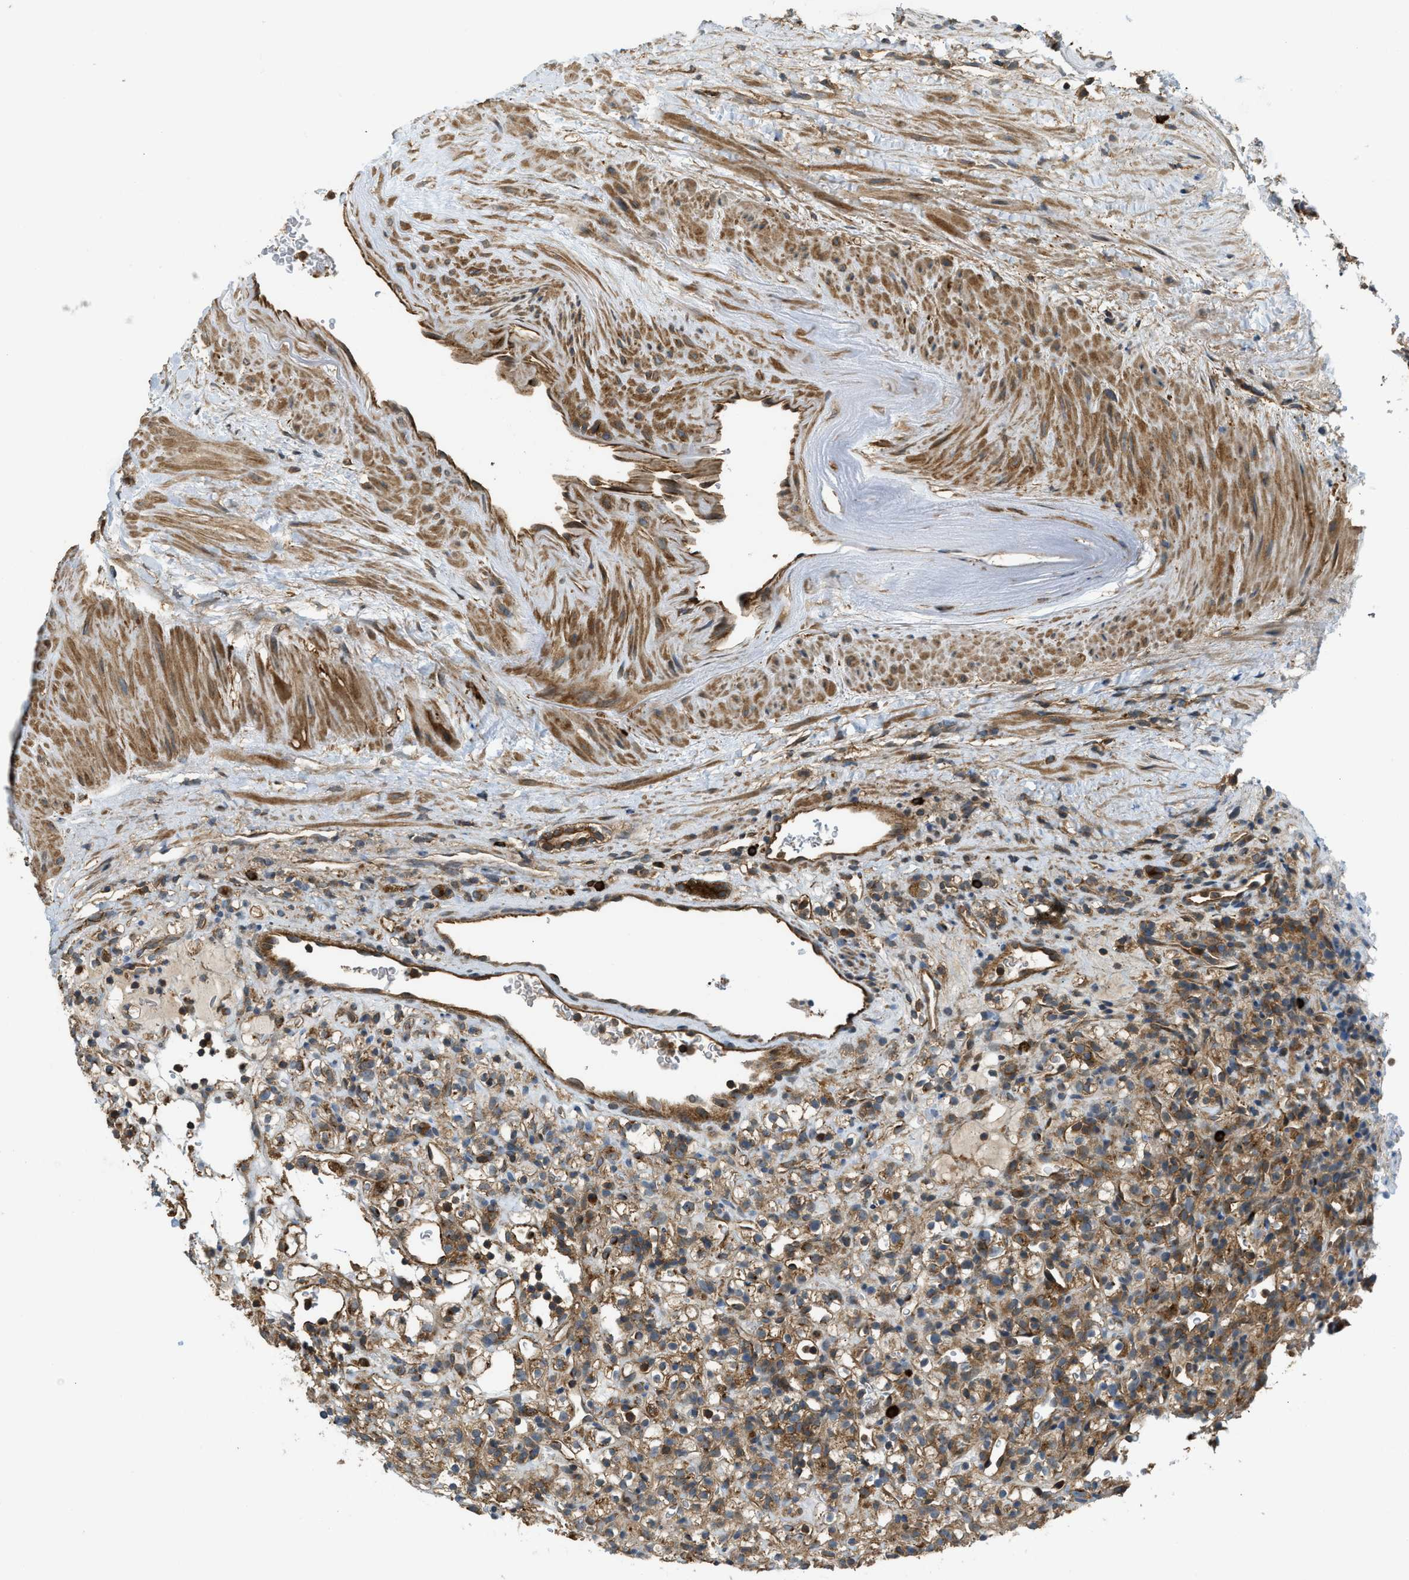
{"staining": {"intensity": "moderate", "quantity": ">75%", "location": "cytoplasmic/membranous"}, "tissue": "renal cancer", "cell_type": "Tumor cells", "image_type": "cancer", "snomed": [{"axis": "morphology", "description": "Normal tissue, NOS"}, {"axis": "morphology", "description": "Adenocarcinoma, NOS"}, {"axis": "topography", "description": "Kidney"}], "caption": "Moderate cytoplasmic/membranous protein positivity is identified in approximately >75% of tumor cells in renal cancer (adenocarcinoma).", "gene": "BAG4", "patient": {"sex": "female", "age": 72}}